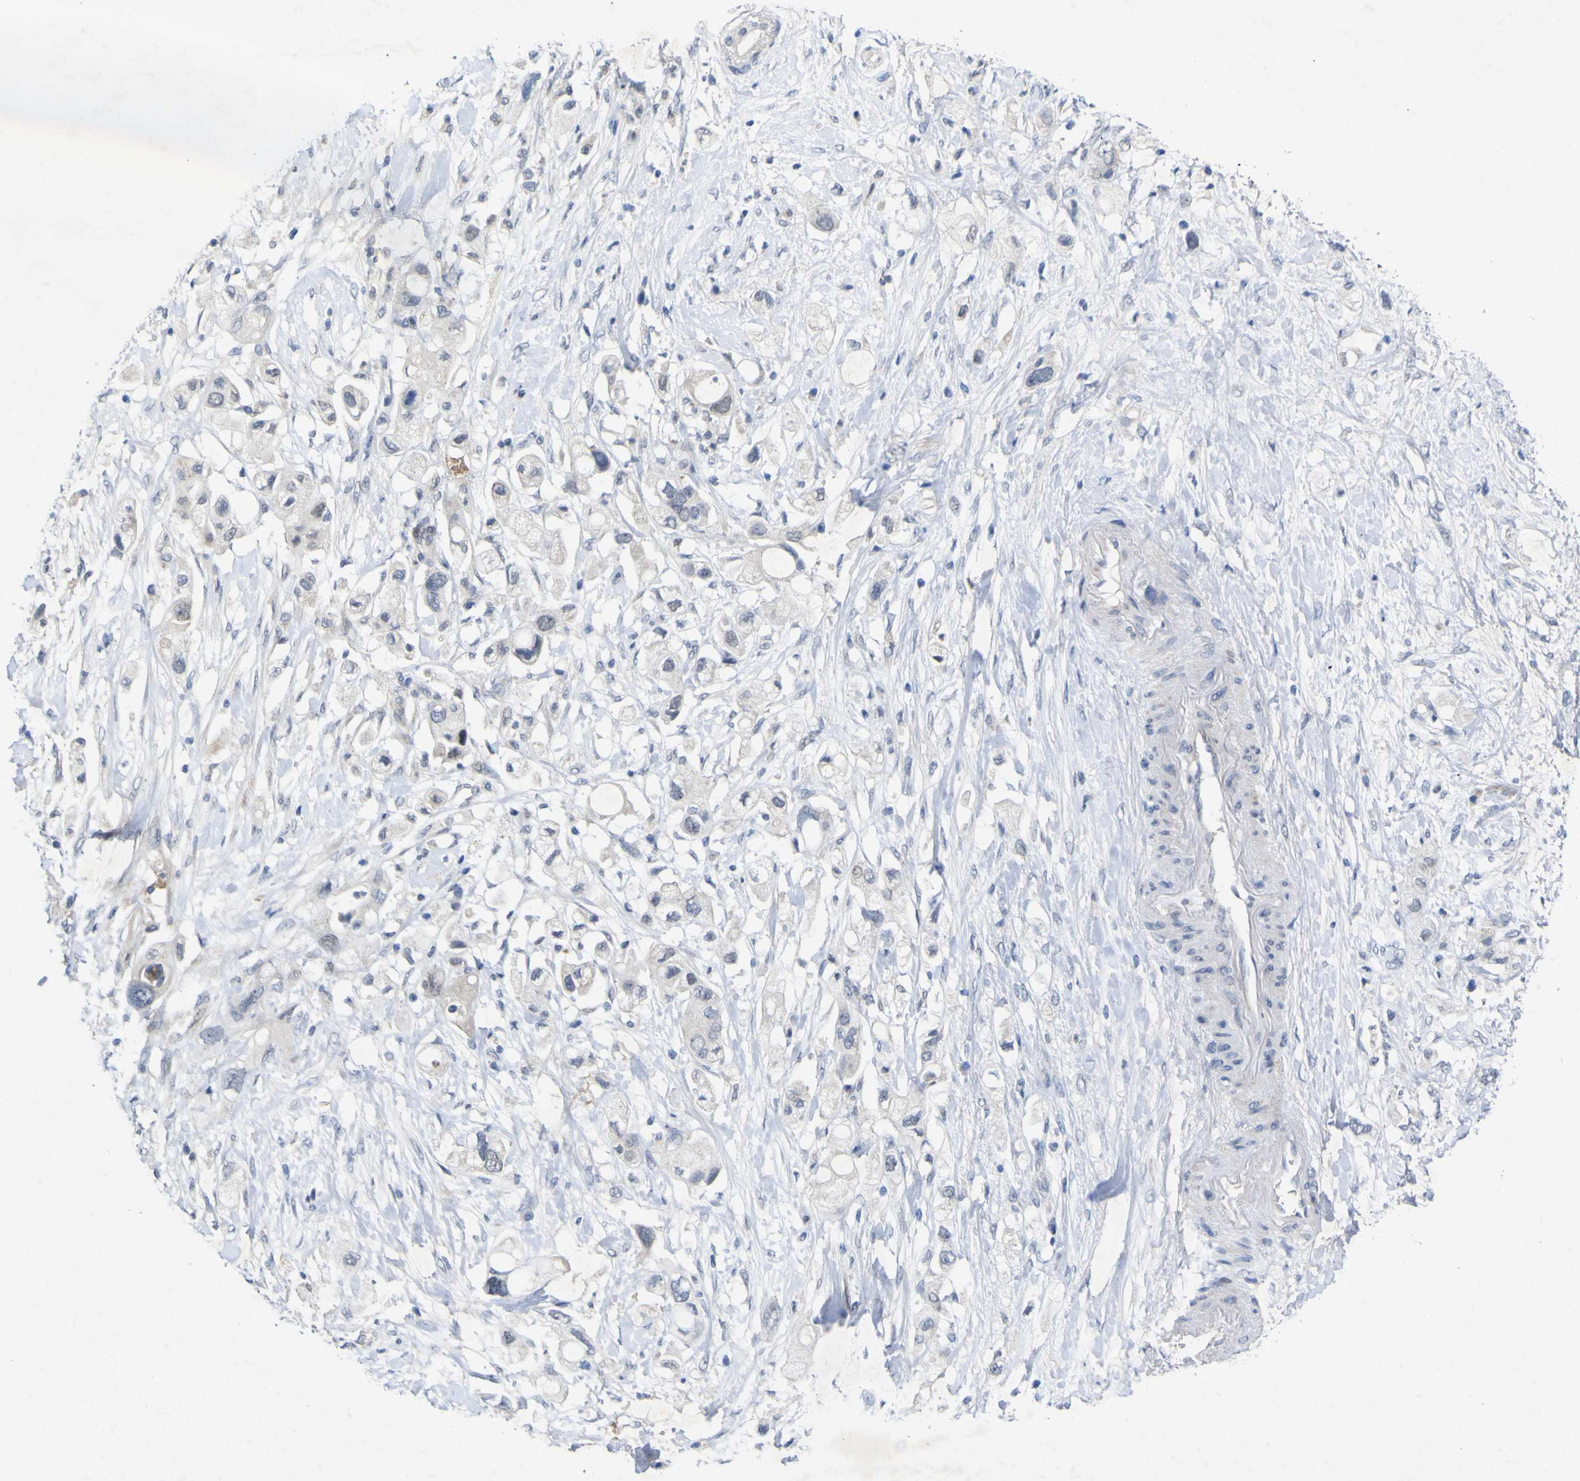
{"staining": {"intensity": "weak", "quantity": "<25%", "location": "cytoplasmic/membranous"}, "tissue": "pancreatic cancer", "cell_type": "Tumor cells", "image_type": "cancer", "snomed": [{"axis": "morphology", "description": "Adenocarcinoma, NOS"}, {"axis": "topography", "description": "Pancreas"}], "caption": "Tumor cells show no significant protein positivity in pancreatic adenocarcinoma.", "gene": "NAV1", "patient": {"sex": "female", "age": 56}}